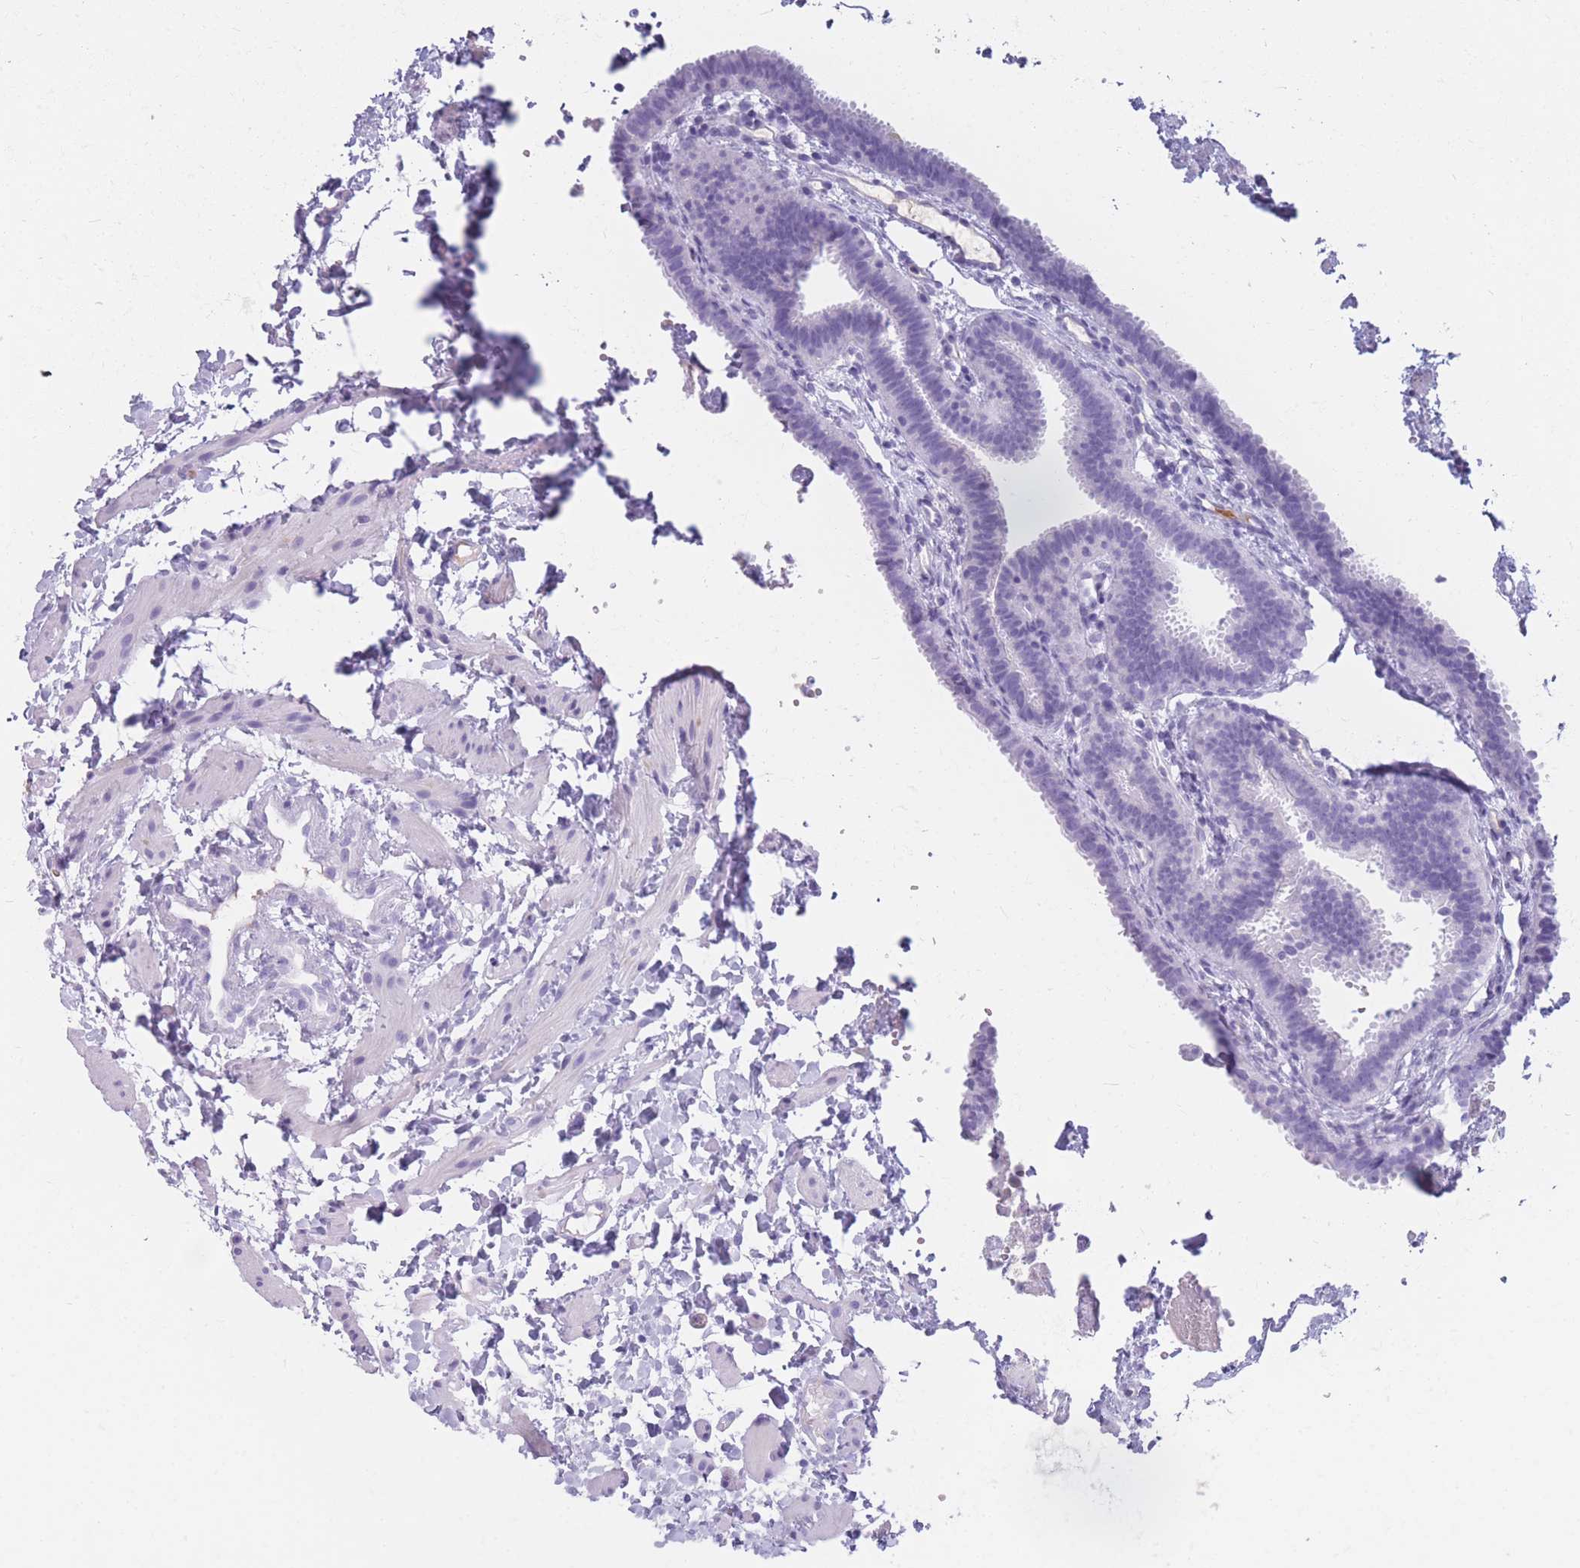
{"staining": {"intensity": "negative", "quantity": "none", "location": "none"}, "tissue": "fallopian tube", "cell_type": "Glandular cells", "image_type": "normal", "snomed": [{"axis": "morphology", "description": "Normal tissue, NOS"}, {"axis": "topography", "description": "Fallopian tube"}], "caption": "Fallopian tube was stained to show a protein in brown. There is no significant expression in glandular cells. (Stains: DAB (3,3'-diaminobenzidine) IHC with hematoxylin counter stain, Microscopy: brightfield microscopy at high magnification).", "gene": "TNFSF11", "patient": {"sex": "female", "age": 37}}